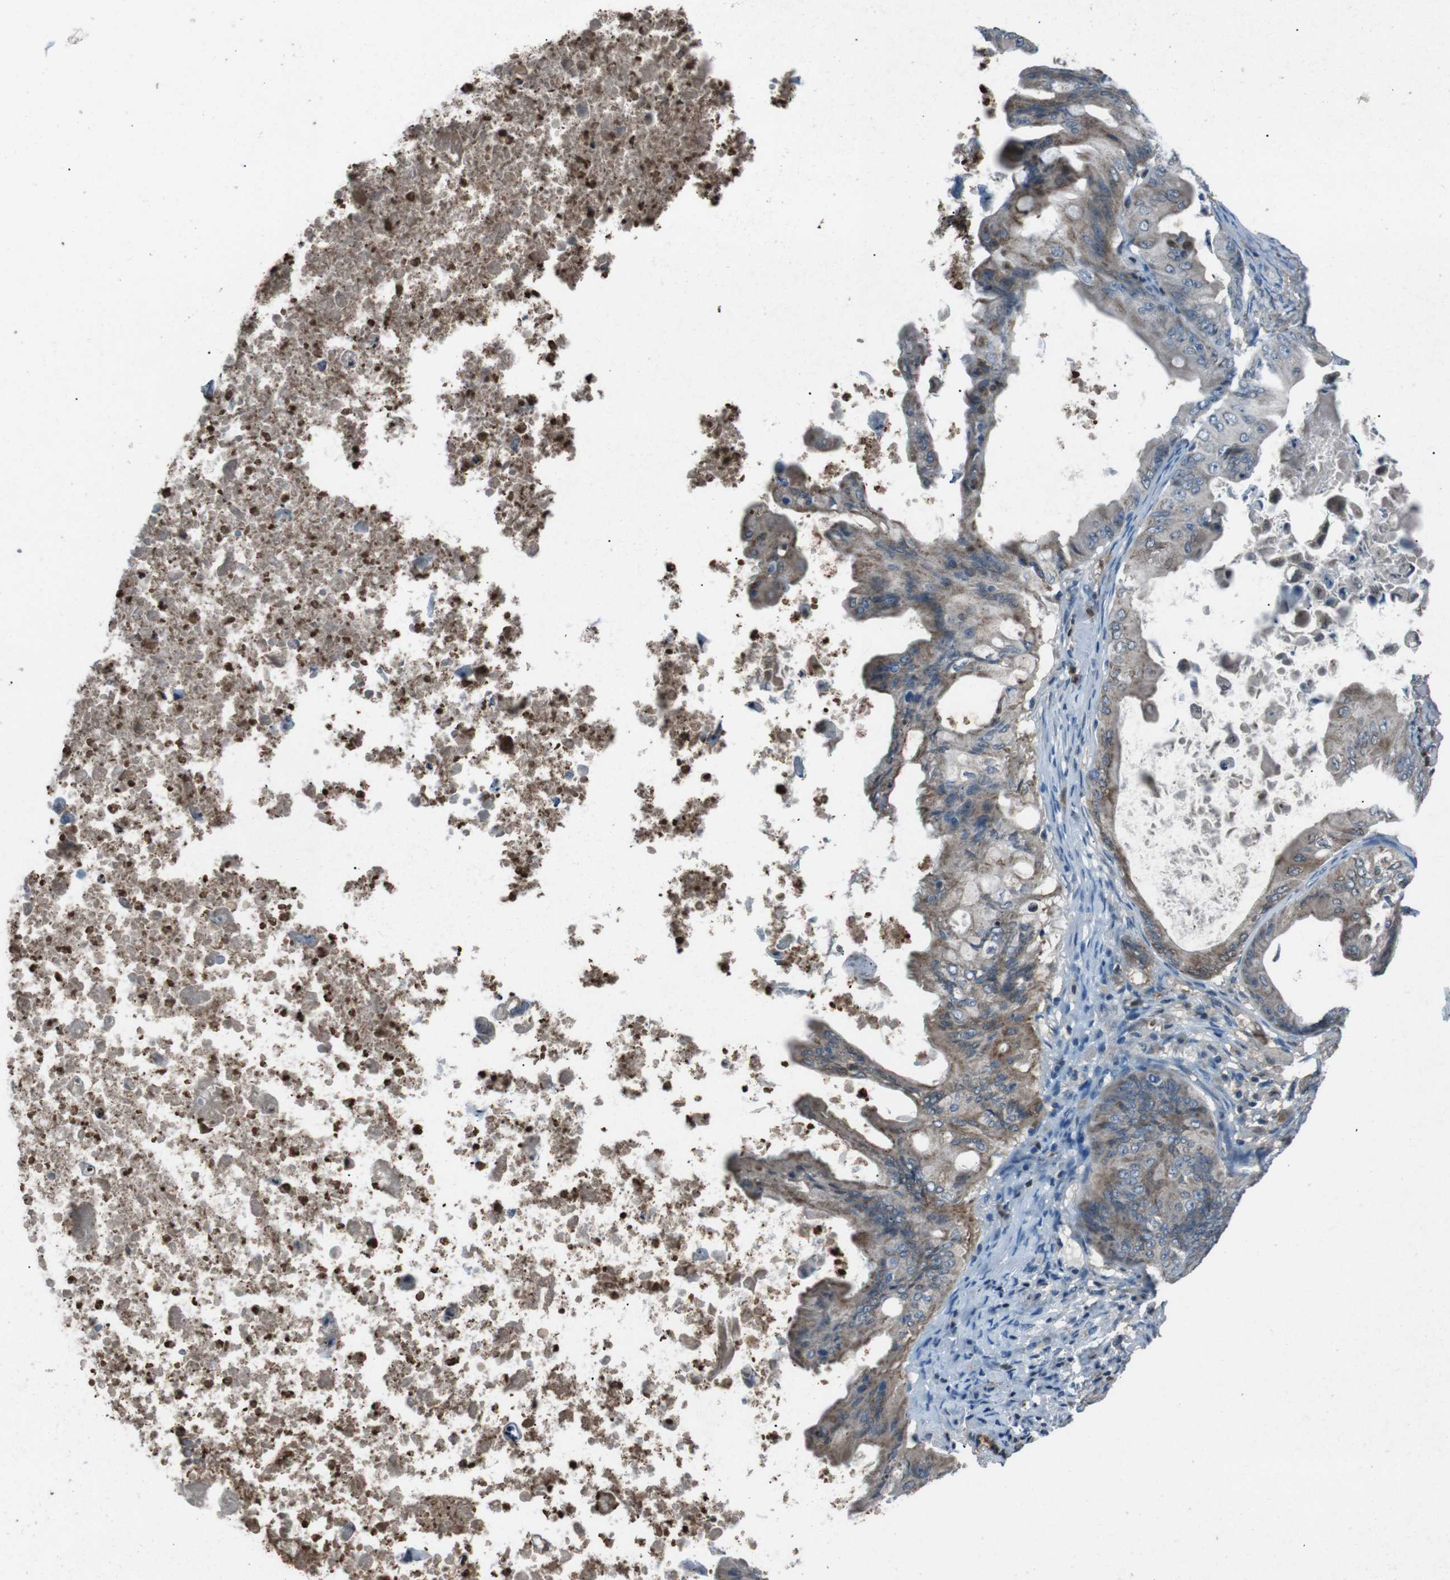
{"staining": {"intensity": "weak", "quantity": ">75%", "location": "cytoplasmic/membranous"}, "tissue": "ovarian cancer", "cell_type": "Tumor cells", "image_type": "cancer", "snomed": [{"axis": "morphology", "description": "Cystadenocarcinoma, mucinous, NOS"}, {"axis": "topography", "description": "Ovary"}], "caption": "Human ovarian mucinous cystadenocarcinoma stained for a protein (brown) demonstrates weak cytoplasmic/membranous positive expression in approximately >75% of tumor cells.", "gene": "UGT1A6", "patient": {"sex": "female", "age": 37}}